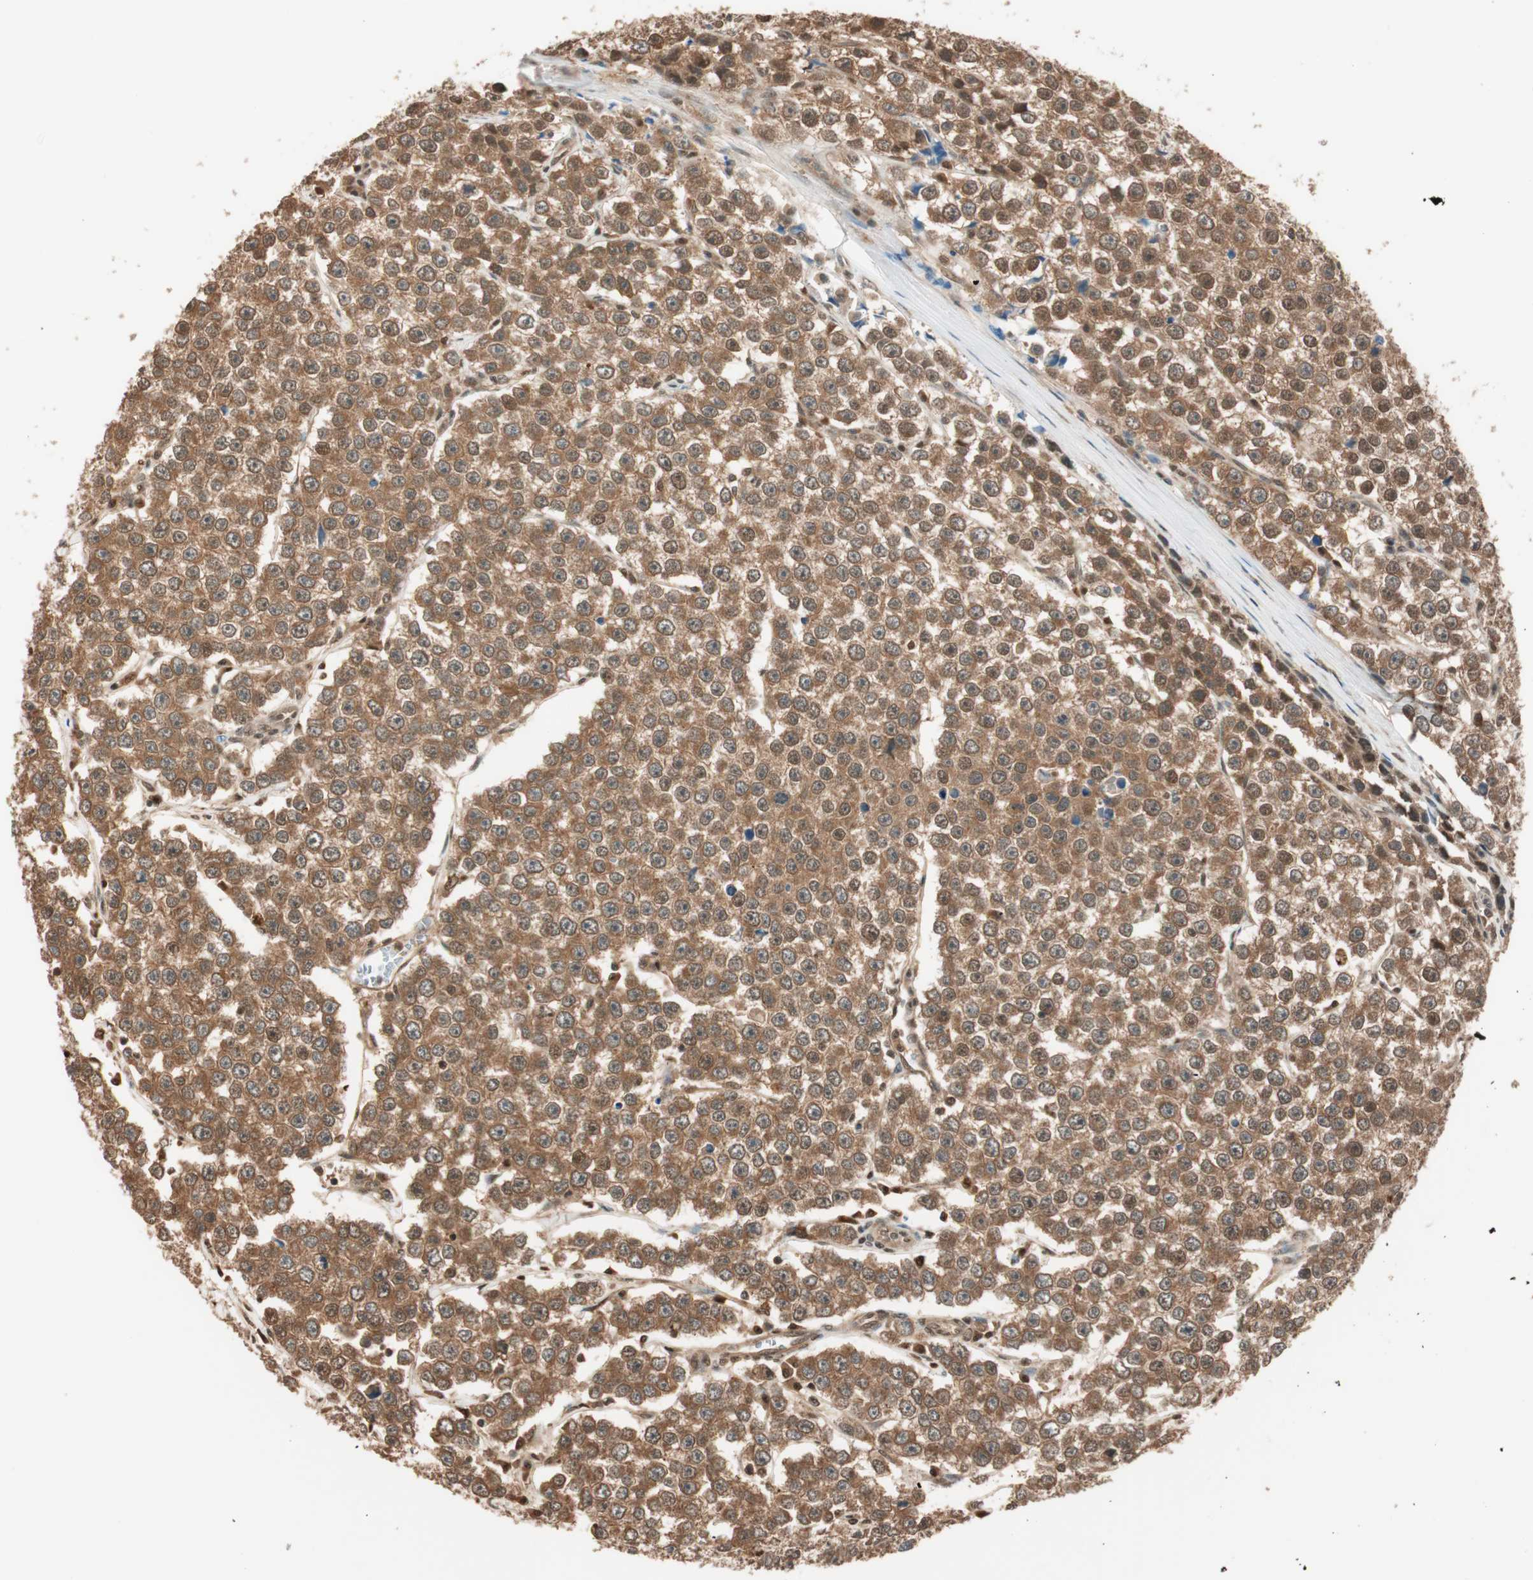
{"staining": {"intensity": "moderate", "quantity": ">75%", "location": "cytoplasmic/membranous,nuclear"}, "tissue": "testis cancer", "cell_type": "Tumor cells", "image_type": "cancer", "snomed": [{"axis": "morphology", "description": "Seminoma, NOS"}, {"axis": "morphology", "description": "Carcinoma, Embryonal, NOS"}, {"axis": "topography", "description": "Testis"}], "caption": "DAB immunohistochemical staining of testis cancer displays moderate cytoplasmic/membranous and nuclear protein expression in approximately >75% of tumor cells. The protein of interest is stained brown, and the nuclei are stained in blue (DAB (3,3'-diaminobenzidine) IHC with brightfield microscopy, high magnification).", "gene": "ZNF443", "patient": {"sex": "male", "age": 52}}